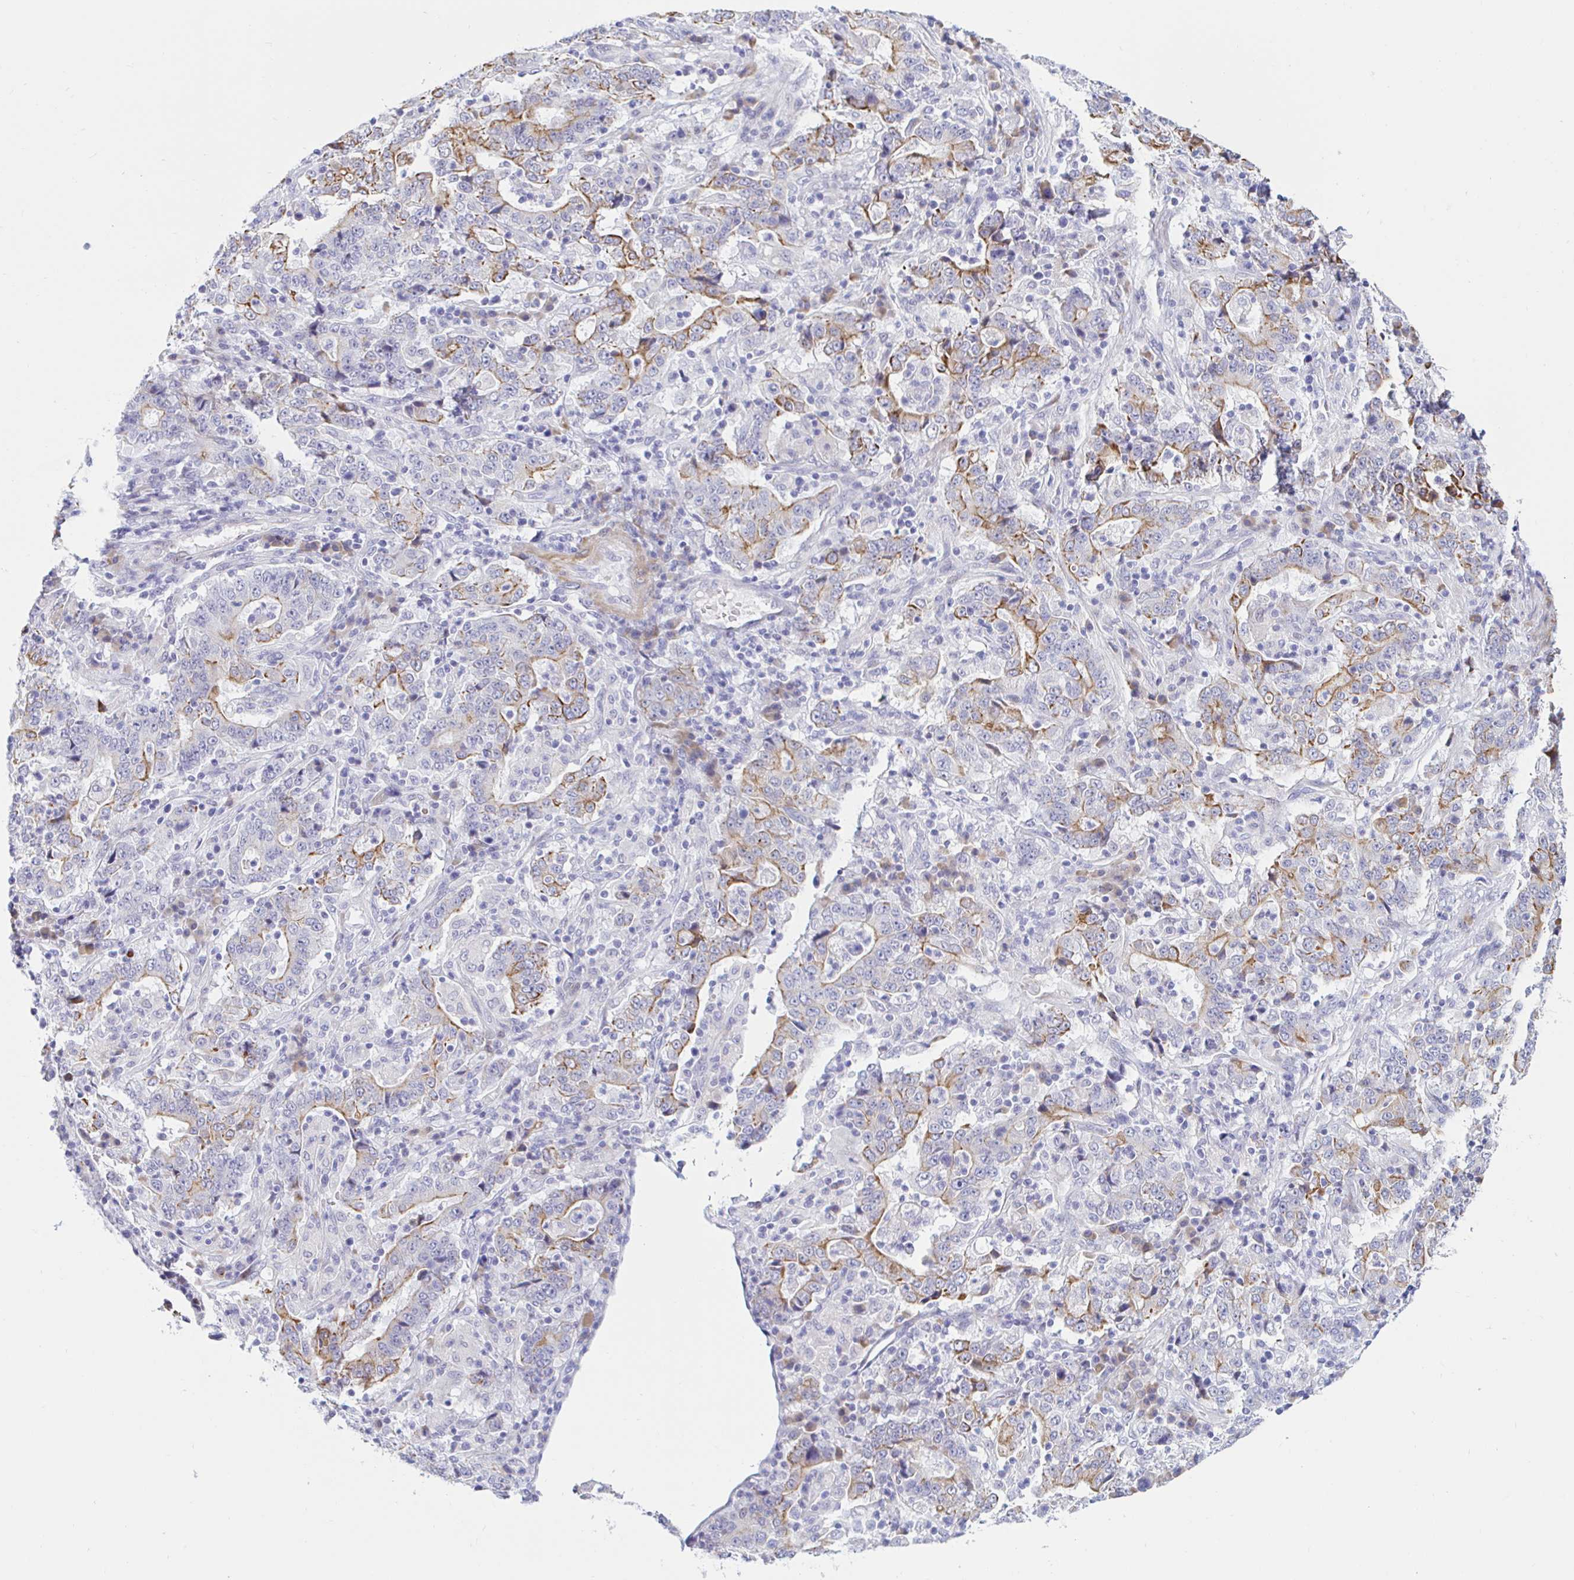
{"staining": {"intensity": "moderate", "quantity": "25%-75%", "location": "cytoplasmic/membranous"}, "tissue": "stomach cancer", "cell_type": "Tumor cells", "image_type": "cancer", "snomed": [{"axis": "morphology", "description": "Normal tissue, NOS"}, {"axis": "morphology", "description": "Adenocarcinoma, NOS"}, {"axis": "topography", "description": "Stomach, upper"}, {"axis": "topography", "description": "Stomach"}], "caption": "The photomicrograph reveals immunohistochemical staining of stomach cancer (adenocarcinoma). There is moderate cytoplasmic/membranous positivity is identified in approximately 25%-75% of tumor cells. The protein of interest is stained brown, and the nuclei are stained in blue (DAB (3,3'-diaminobenzidine) IHC with brightfield microscopy, high magnification).", "gene": "NBPF3", "patient": {"sex": "male", "age": 59}}